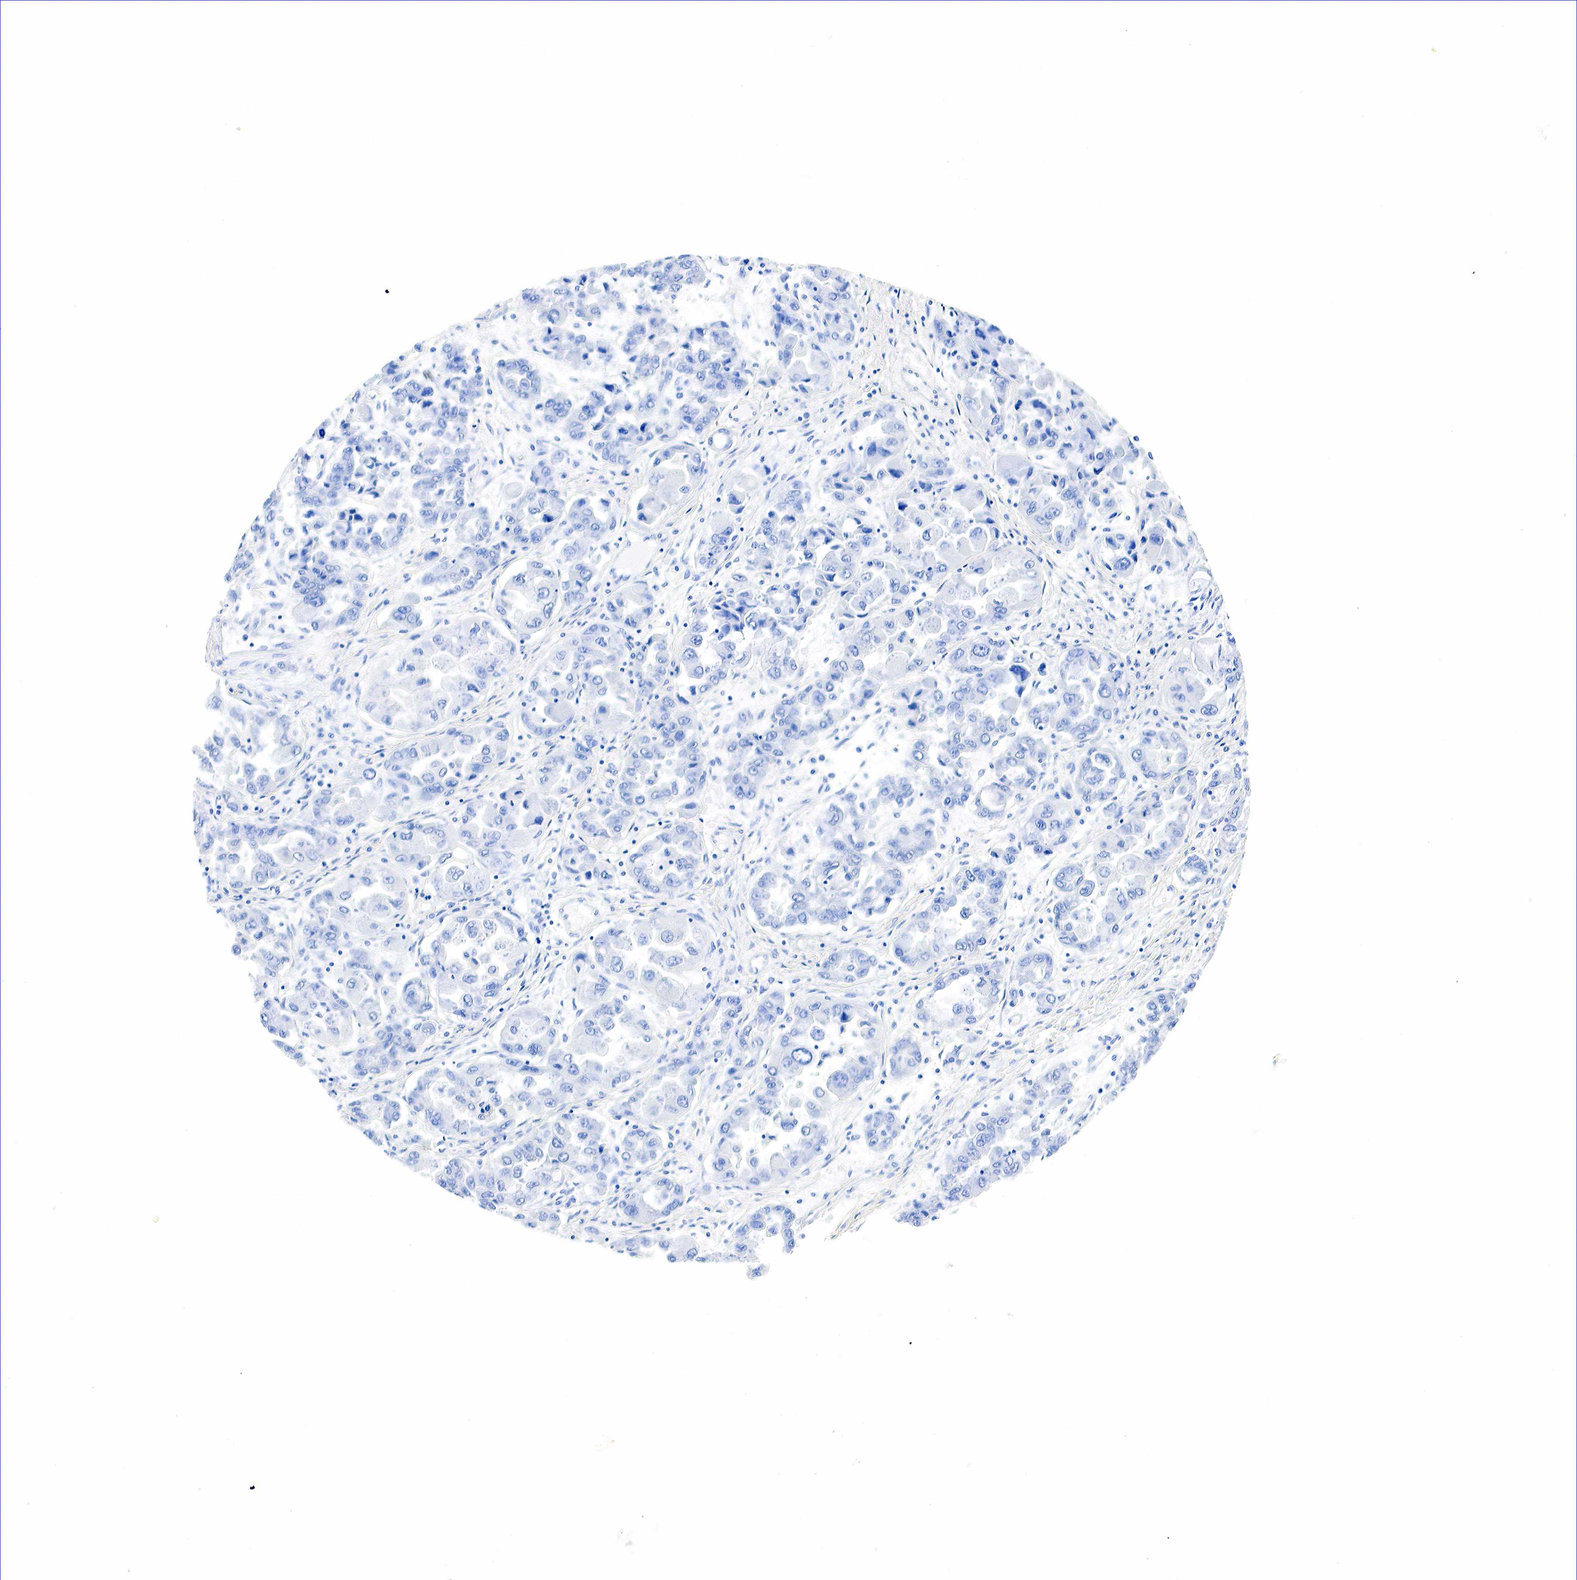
{"staining": {"intensity": "negative", "quantity": "none", "location": "none"}, "tissue": "ovarian cancer", "cell_type": "Tumor cells", "image_type": "cancer", "snomed": [{"axis": "morphology", "description": "Cystadenocarcinoma, serous, NOS"}, {"axis": "topography", "description": "Ovary"}], "caption": "This is an immunohistochemistry (IHC) image of serous cystadenocarcinoma (ovarian). There is no positivity in tumor cells.", "gene": "ACP3", "patient": {"sex": "female", "age": 84}}